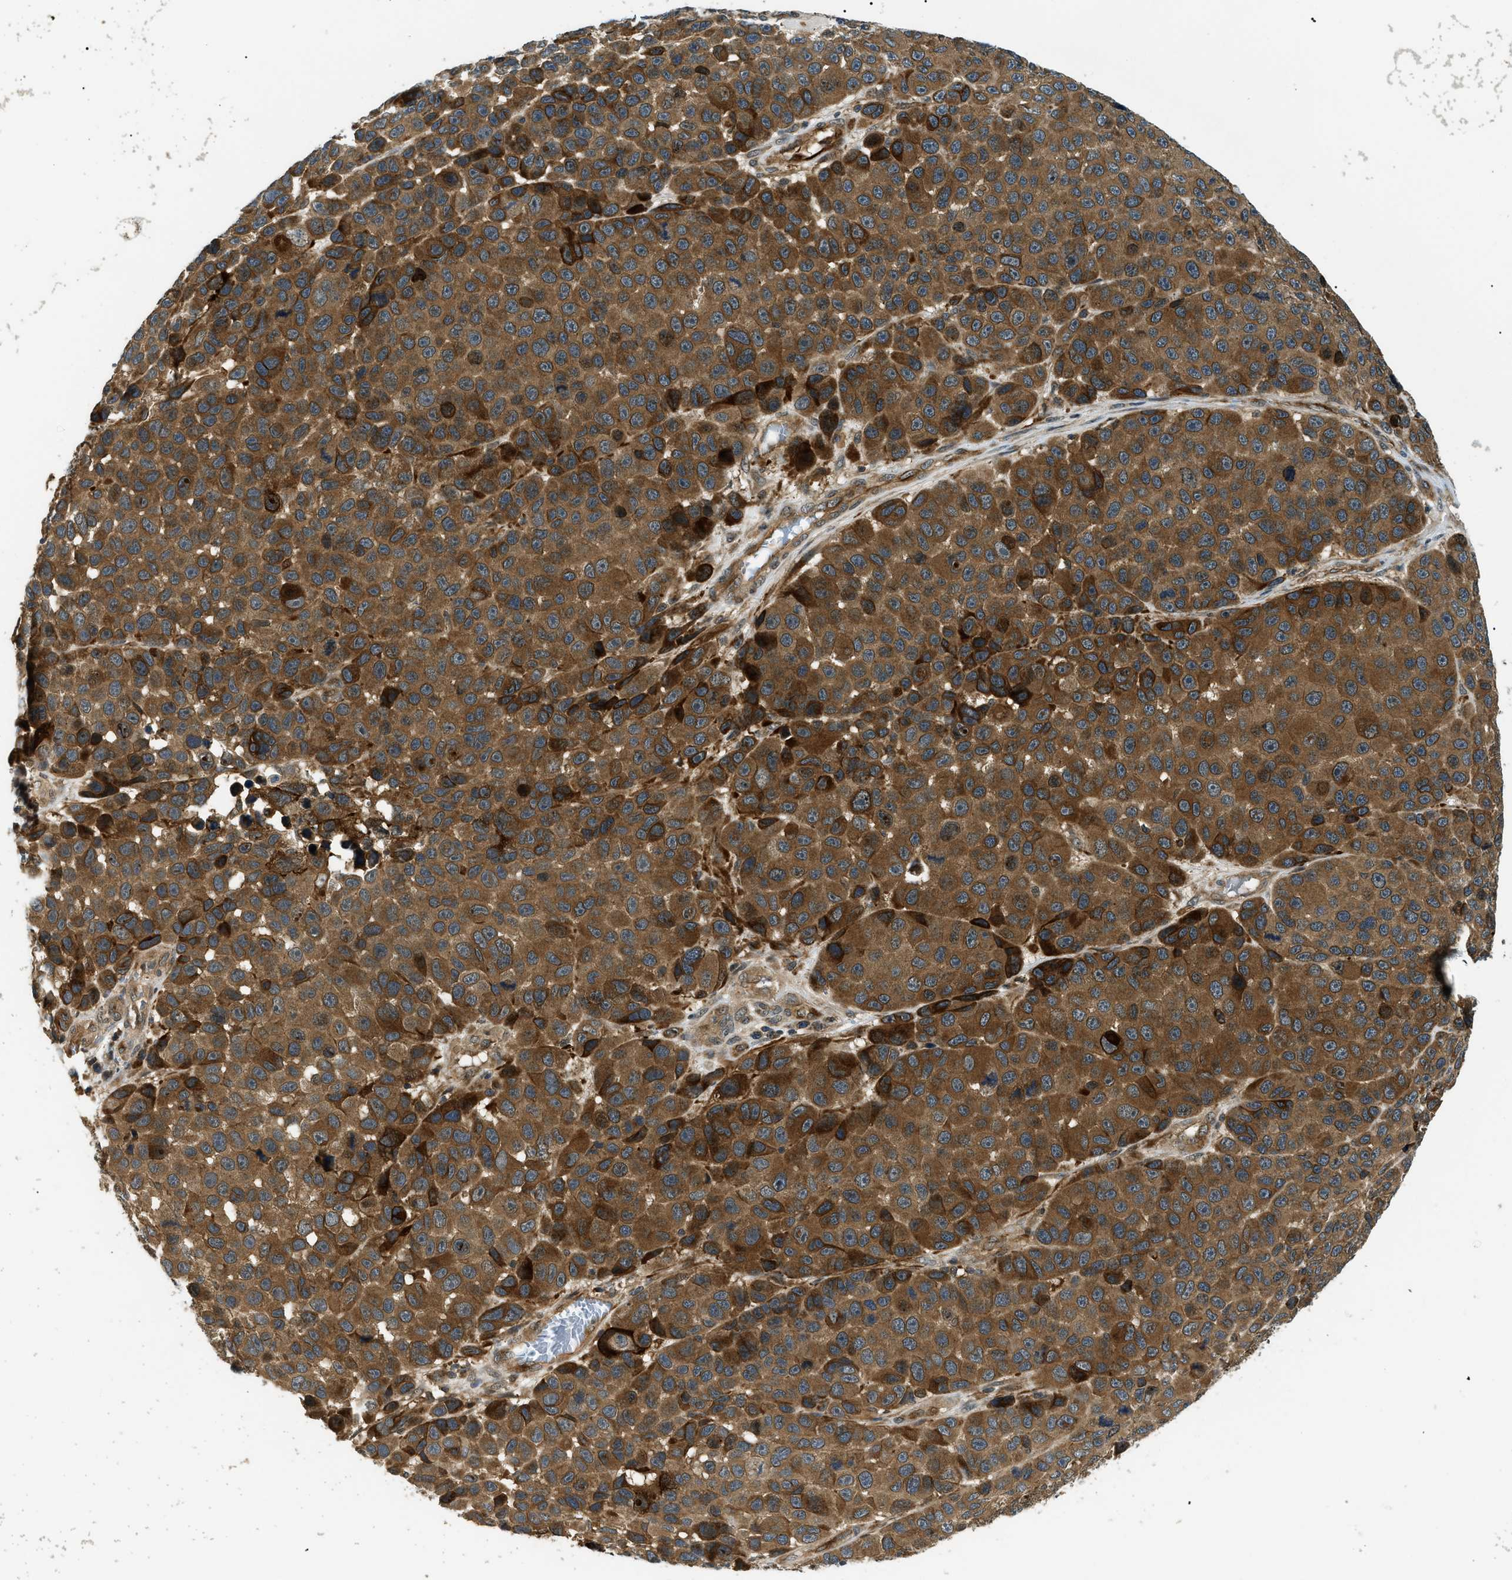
{"staining": {"intensity": "moderate", "quantity": ">75%", "location": "cytoplasmic/membranous"}, "tissue": "melanoma", "cell_type": "Tumor cells", "image_type": "cancer", "snomed": [{"axis": "morphology", "description": "Malignant melanoma, NOS"}, {"axis": "topography", "description": "Skin"}], "caption": "IHC of malignant melanoma reveals medium levels of moderate cytoplasmic/membranous expression in approximately >75% of tumor cells.", "gene": "ATP6AP1", "patient": {"sex": "male", "age": 53}}